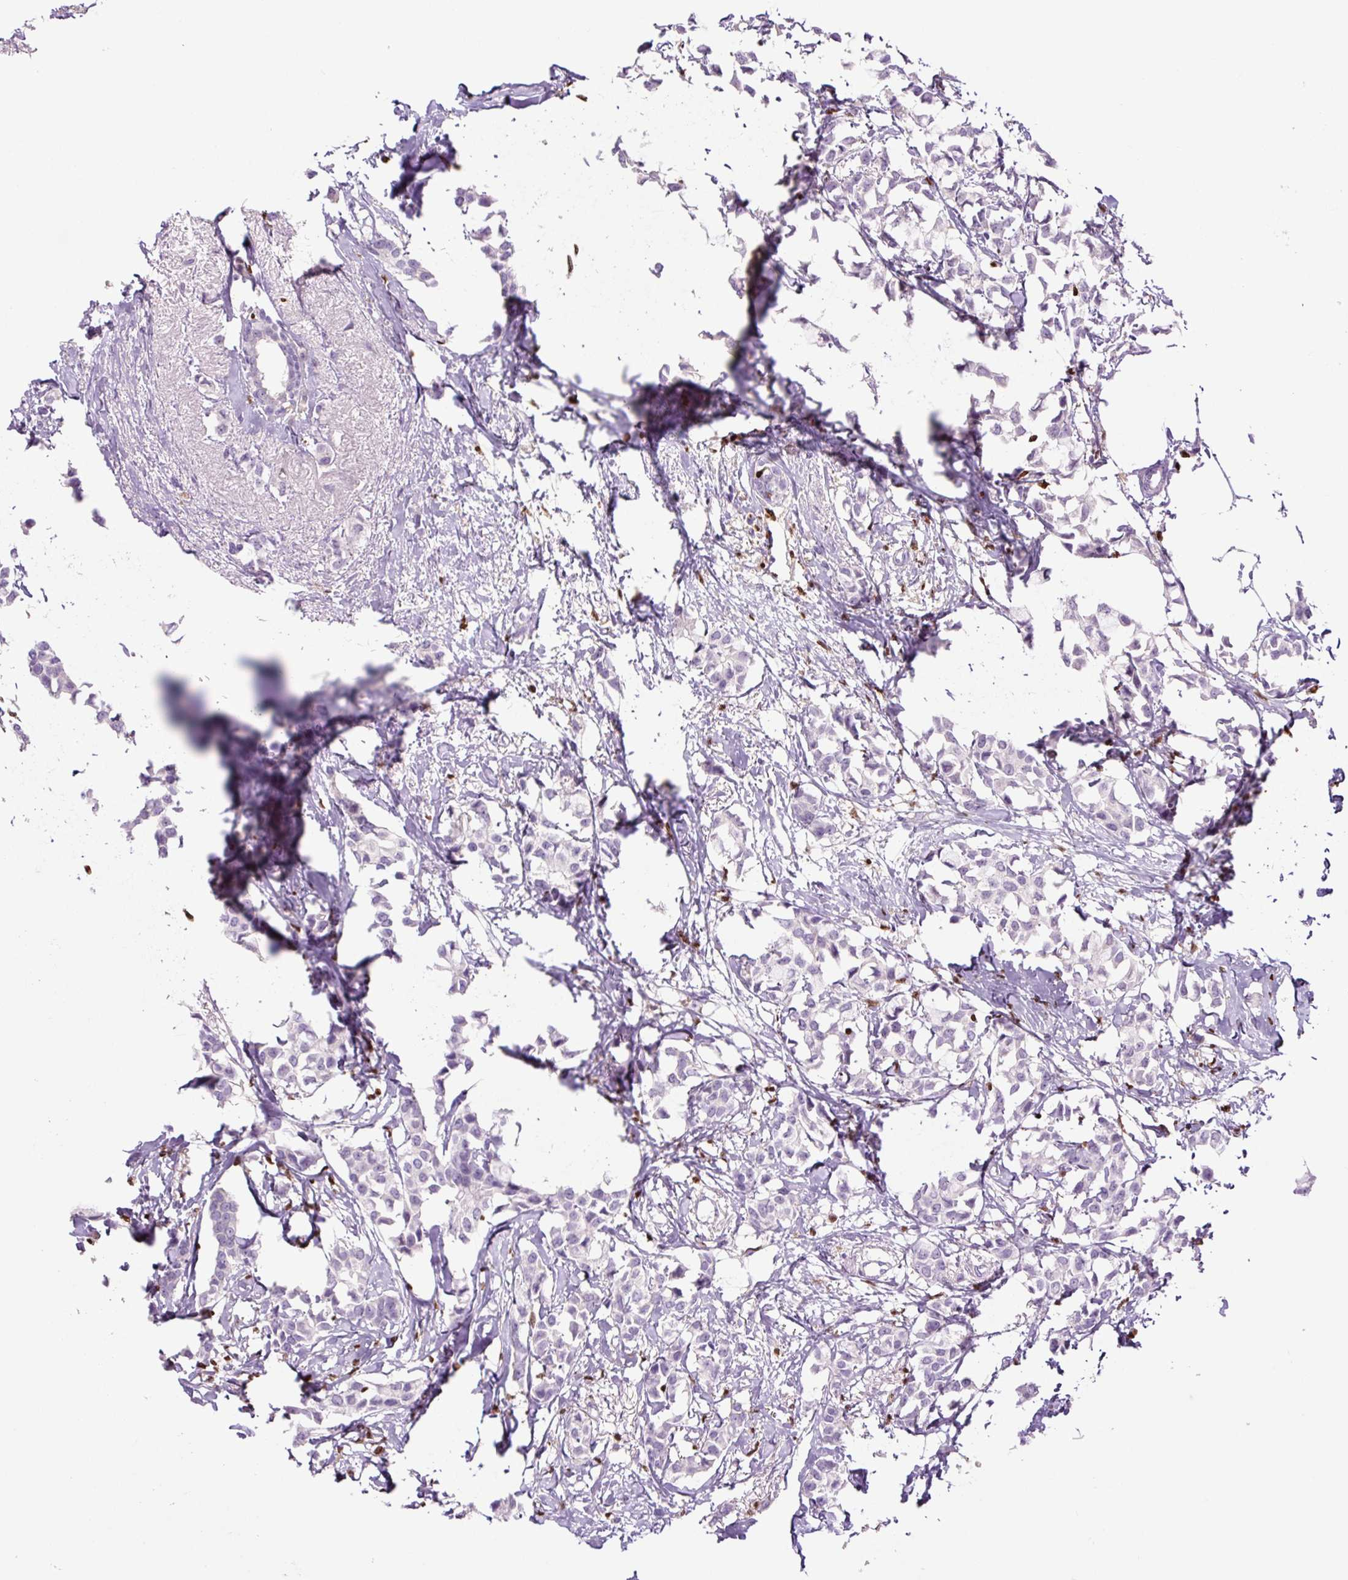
{"staining": {"intensity": "negative", "quantity": "none", "location": "none"}, "tissue": "breast cancer", "cell_type": "Tumor cells", "image_type": "cancer", "snomed": [{"axis": "morphology", "description": "Duct carcinoma"}, {"axis": "topography", "description": "Breast"}], "caption": "The photomicrograph demonstrates no significant positivity in tumor cells of breast cancer (infiltrating ductal carcinoma).", "gene": "SPI1", "patient": {"sex": "female", "age": 73}}